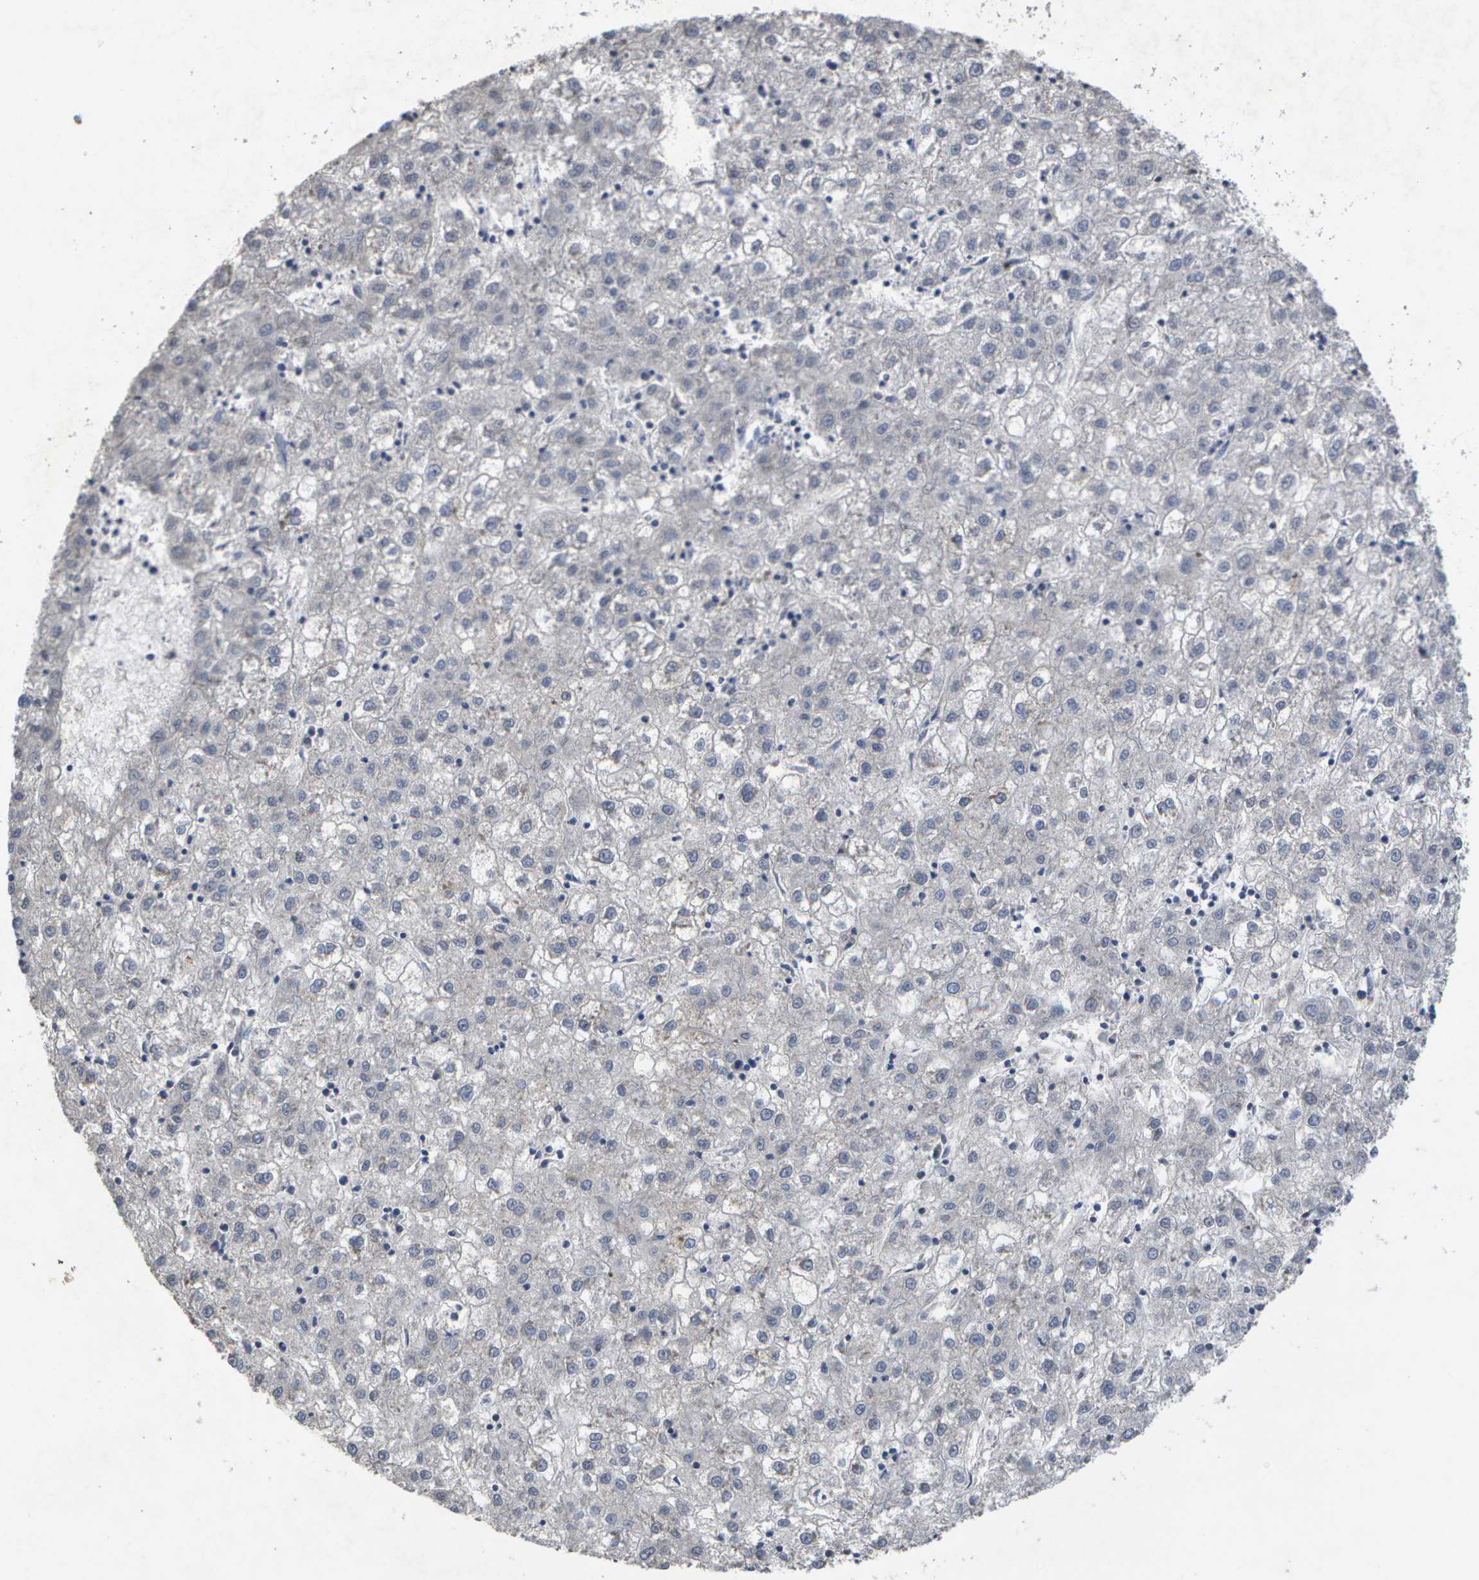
{"staining": {"intensity": "negative", "quantity": "none", "location": "none"}, "tissue": "liver cancer", "cell_type": "Tumor cells", "image_type": "cancer", "snomed": [{"axis": "morphology", "description": "Carcinoma, Hepatocellular, NOS"}, {"axis": "topography", "description": "Liver"}], "caption": "Liver hepatocellular carcinoma stained for a protein using IHC reveals no staining tumor cells.", "gene": "KDELR1", "patient": {"sex": "male", "age": 72}}